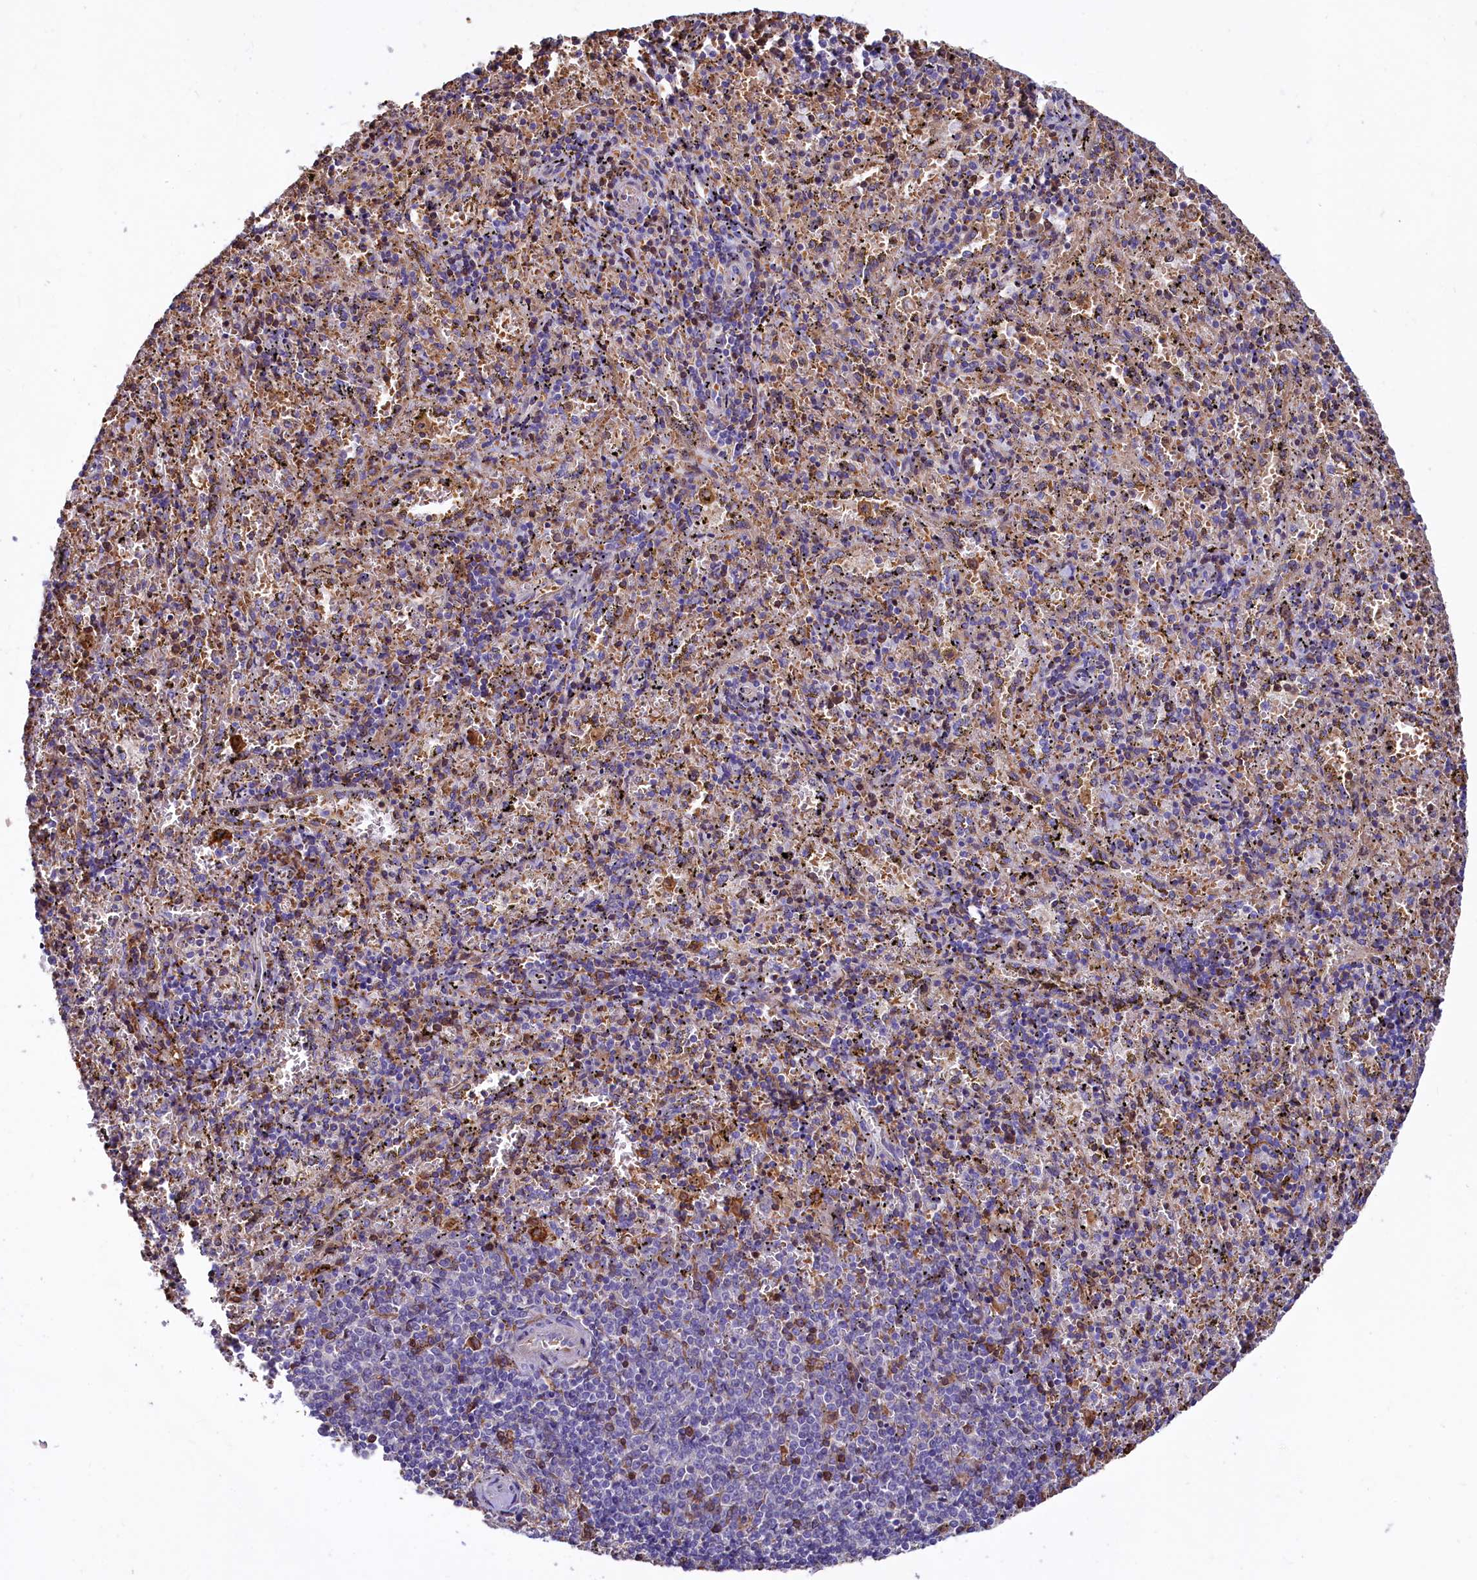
{"staining": {"intensity": "negative", "quantity": "none", "location": "none"}, "tissue": "spleen", "cell_type": "Cells in red pulp", "image_type": "normal", "snomed": [{"axis": "morphology", "description": "Normal tissue, NOS"}, {"axis": "topography", "description": "Spleen"}], "caption": "Spleen stained for a protein using IHC shows no expression cells in red pulp.", "gene": "HPS6", "patient": {"sex": "male", "age": 11}}